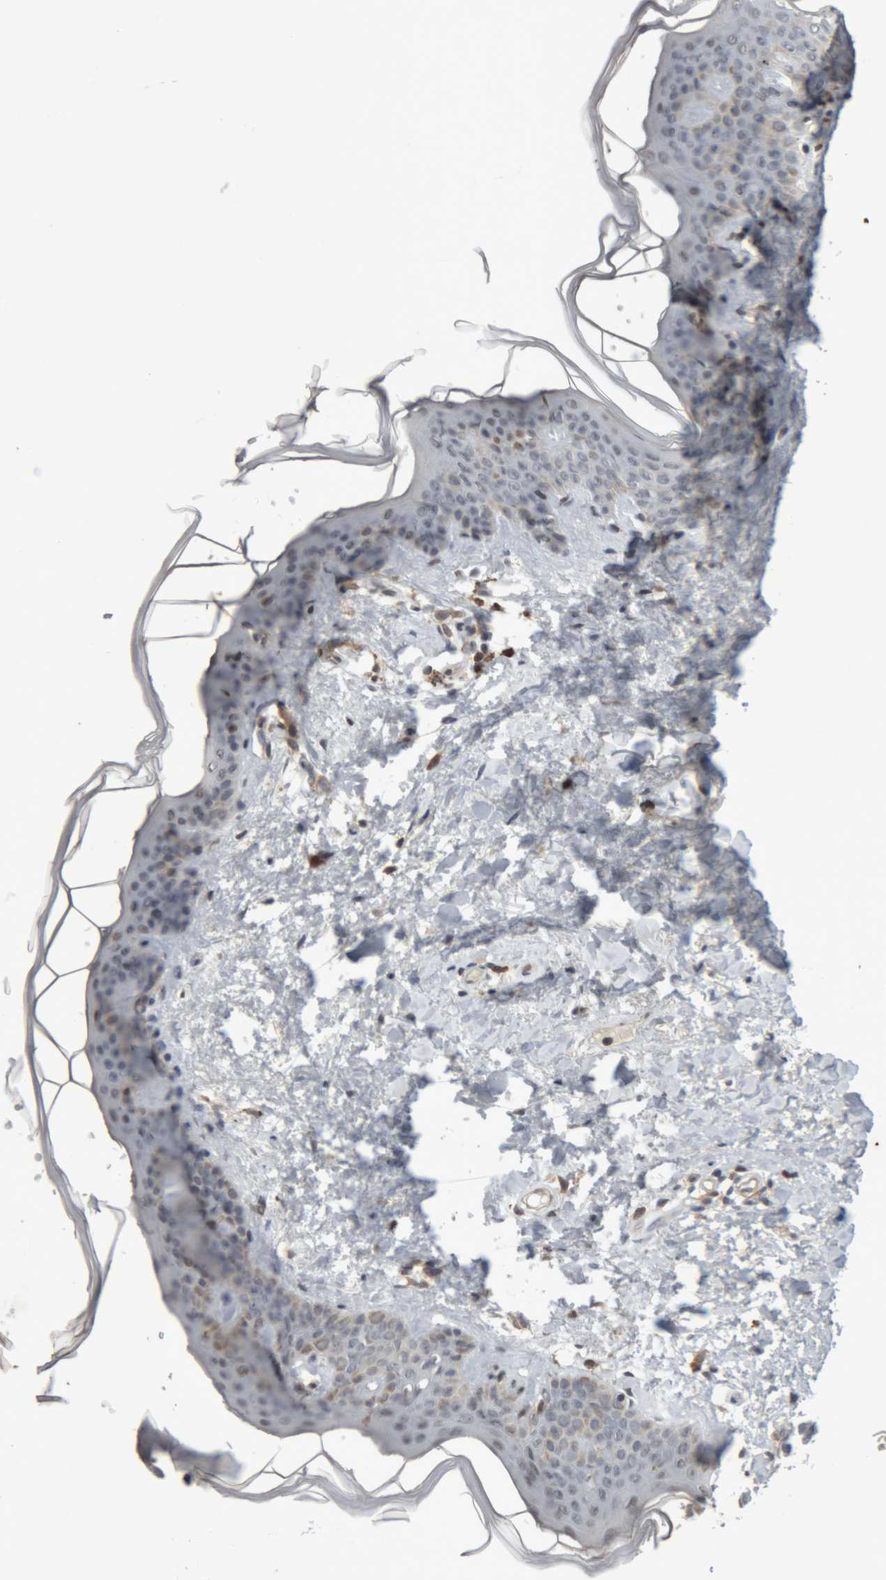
{"staining": {"intensity": "negative", "quantity": "none", "location": "none"}, "tissue": "skin", "cell_type": "Fibroblasts", "image_type": "normal", "snomed": [{"axis": "morphology", "description": "Normal tissue, NOS"}, {"axis": "topography", "description": "Skin"}], "caption": "Photomicrograph shows no significant protein expression in fibroblasts of normal skin. (IHC, brightfield microscopy, high magnification).", "gene": "NFATC2", "patient": {"sex": "female", "age": 46}}